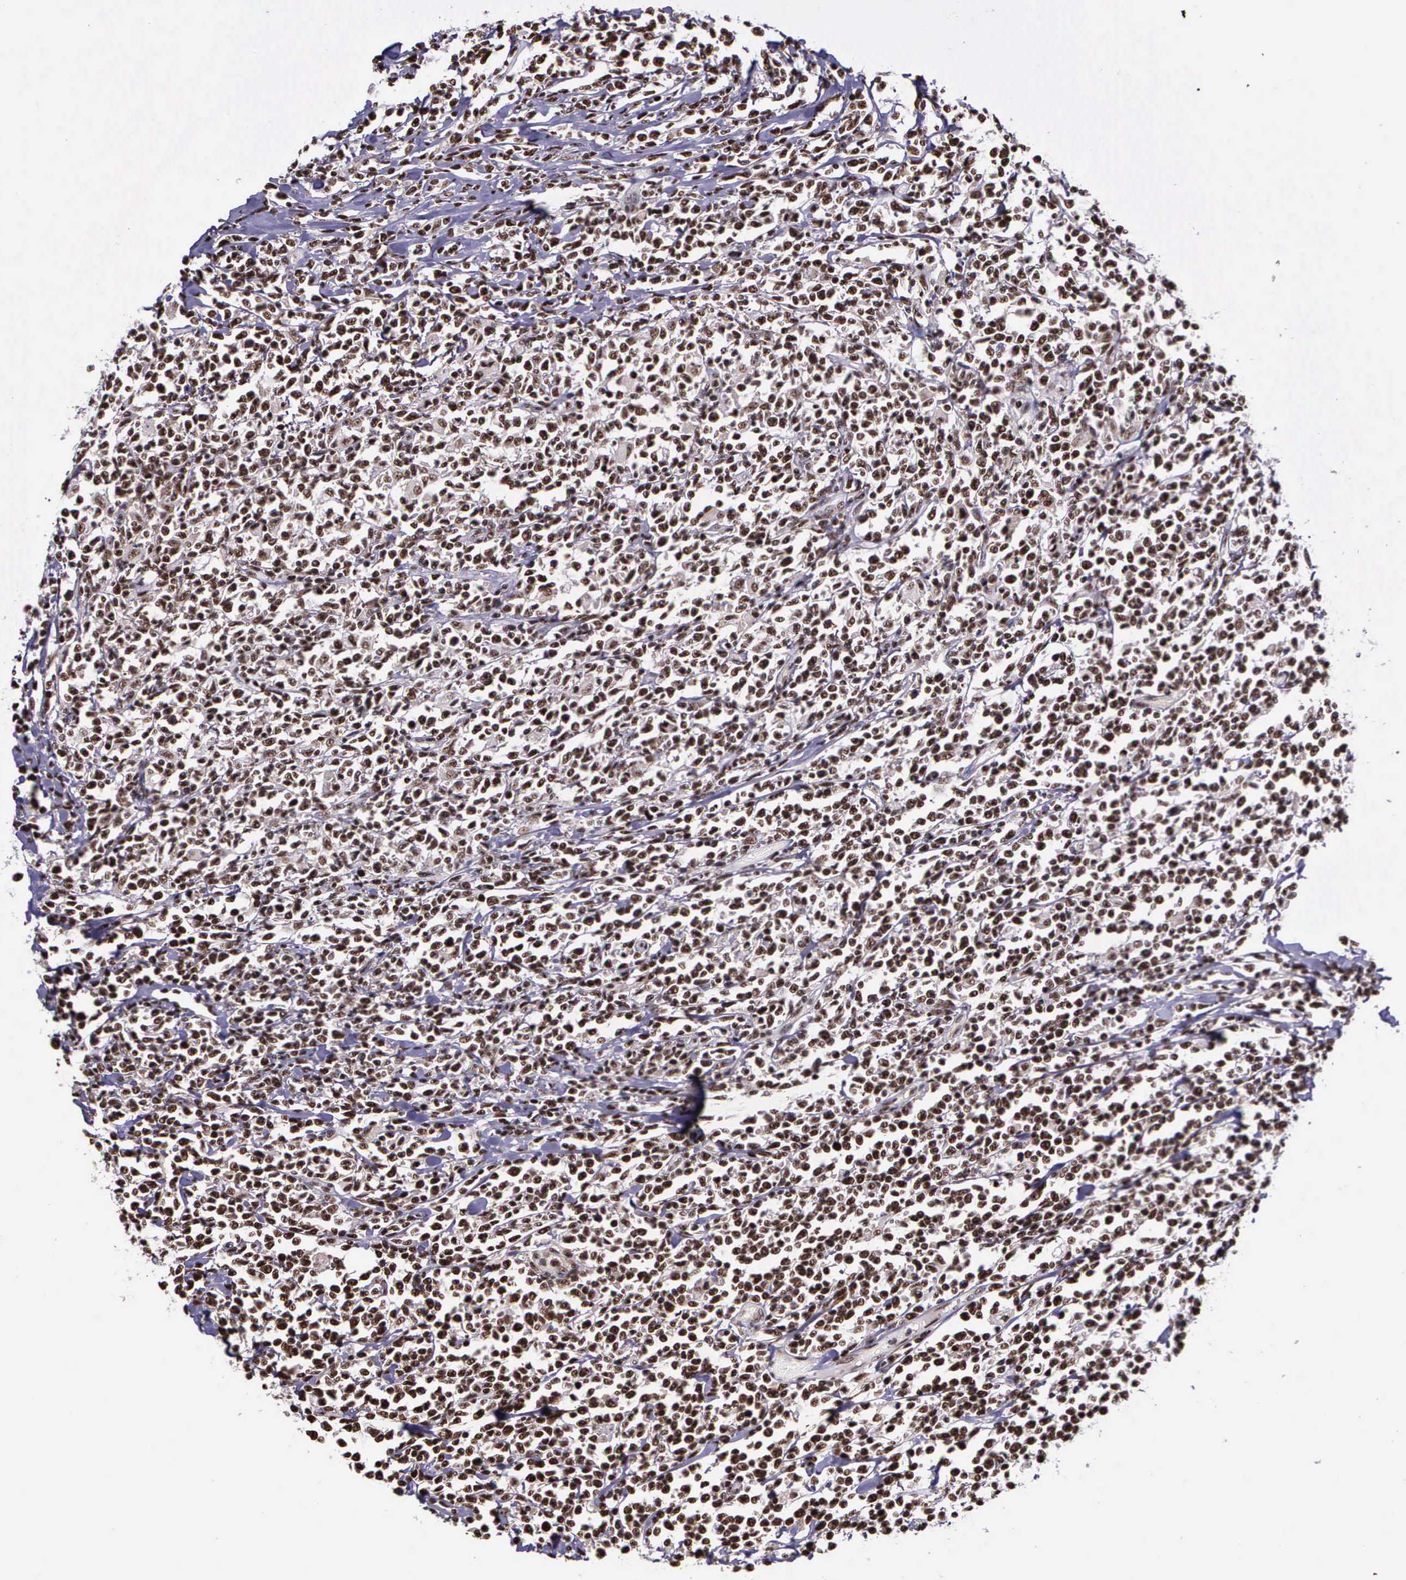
{"staining": {"intensity": "weak", "quantity": ">75%", "location": "nuclear"}, "tissue": "lymphoma", "cell_type": "Tumor cells", "image_type": "cancer", "snomed": [{"axis": "morphology", "description": "Malignant lymphoma, non-Hodgkin's type, High grade"}, {"axis": "topography", "description": "Colon"}], "caption": "The micrograph shows immunohistochemical staining of malignant lymphoma, non-Hodgkin's type (high-grade). There is weak nuclear positivity is appreciated in approximately >75% of tumor cells. The staining was performed using DAB to visualize the protein expression in brown, while the nuclei were stained in blue with hematoxylin (Magnification: 20x).", "gene": "FAM47A", "patient": {"sex": "male", "age": 82}}